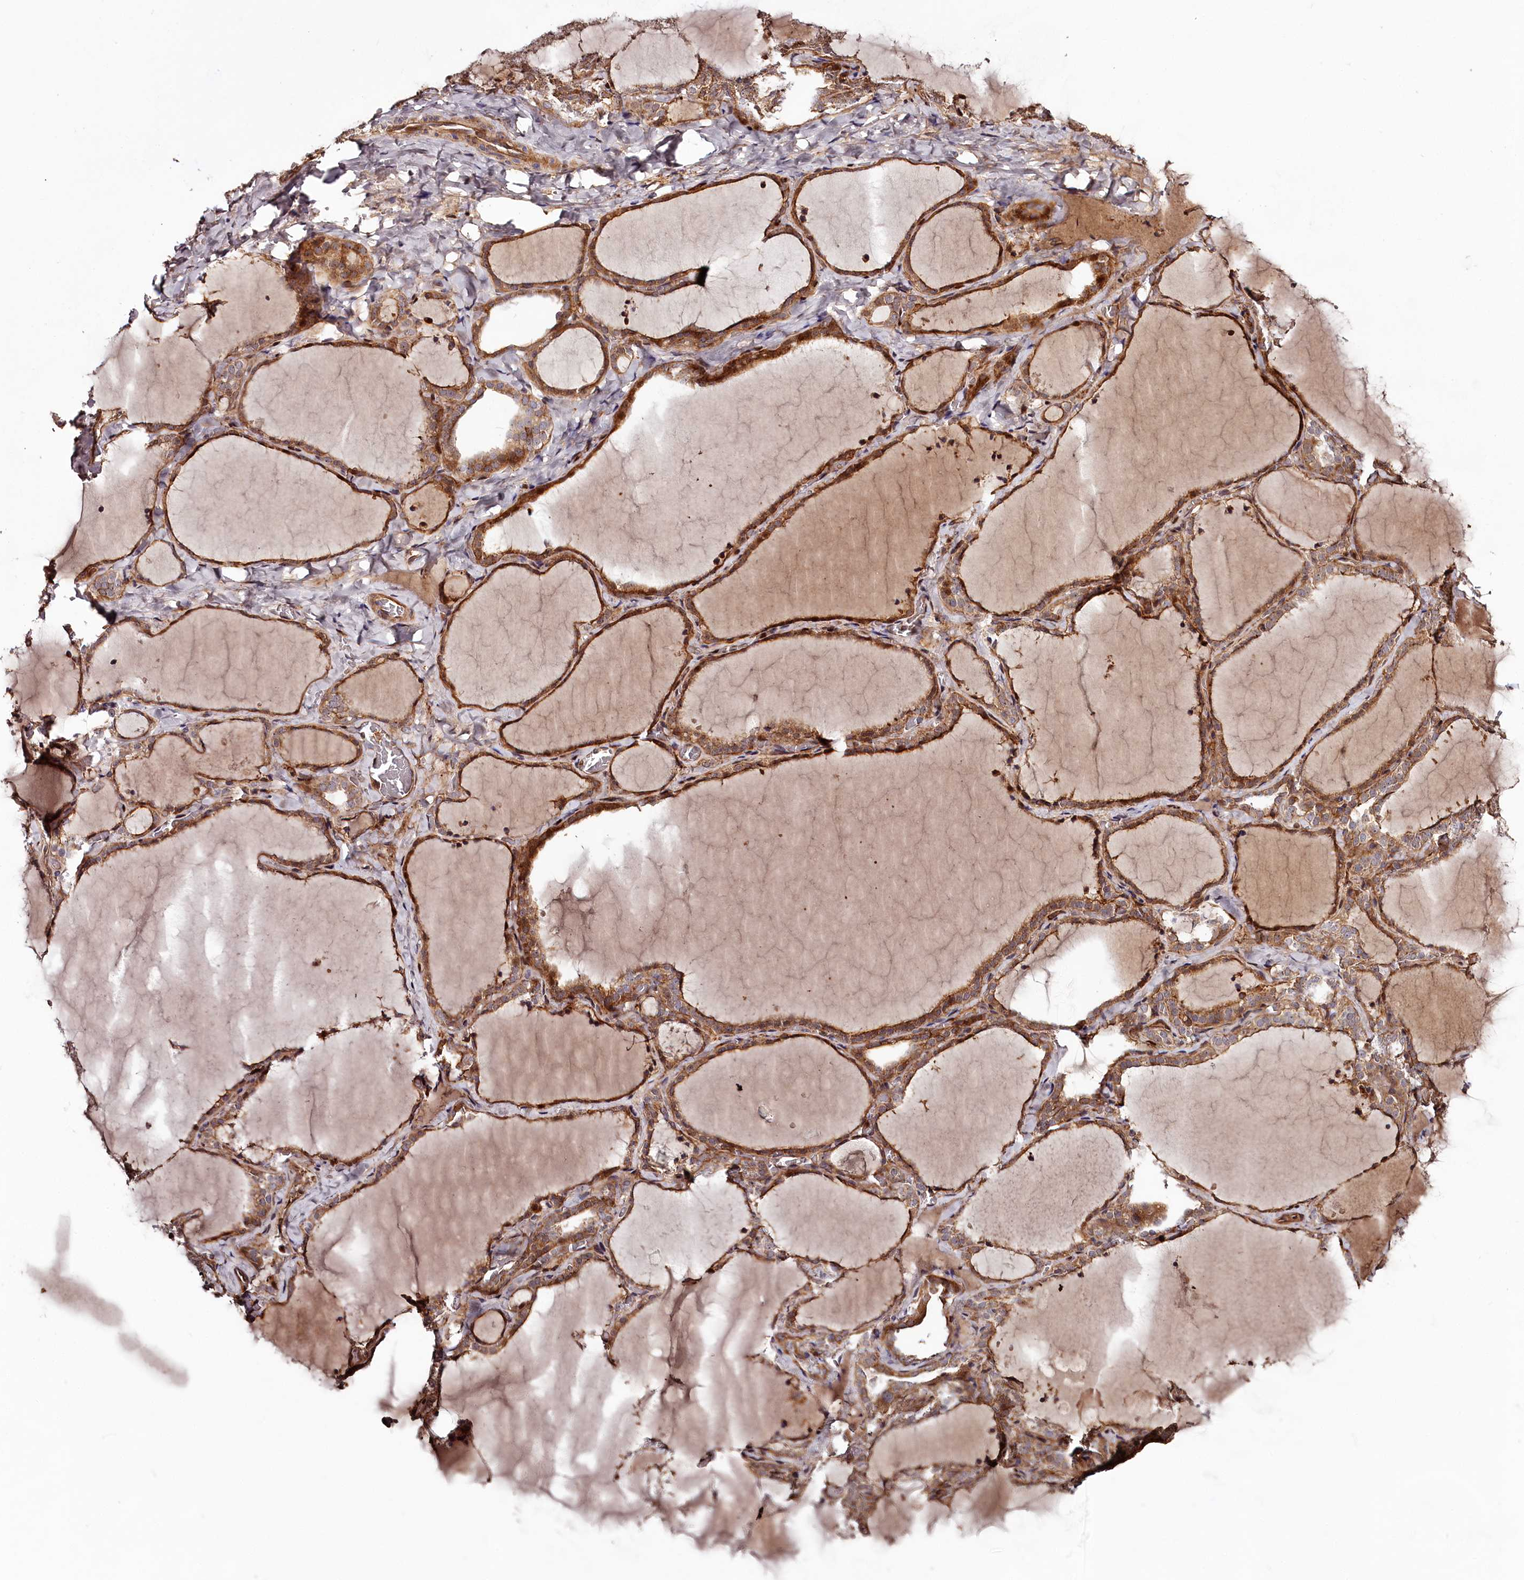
{"staining": {"intensity": "strong", "quantity": ">75%", "location": "cytoplasmic/membranous"}, "tissue": "thyroid gland", "cell_type": "Glandular cells", "image_type": "normal", "snomed": [{"axis": "morphology", "description": "Normal tissue, NOS"}, {"axis": "topography", "description": "Thyroid gland"}], "caption": "Immunohistochemical staining of unremarkable thyroid gland shows strong cytoplasmic/membranous protein positivity in about >75% of glandular cells.", "gene": "KIF14", "patient": {"sex": "female", "age": 22}}